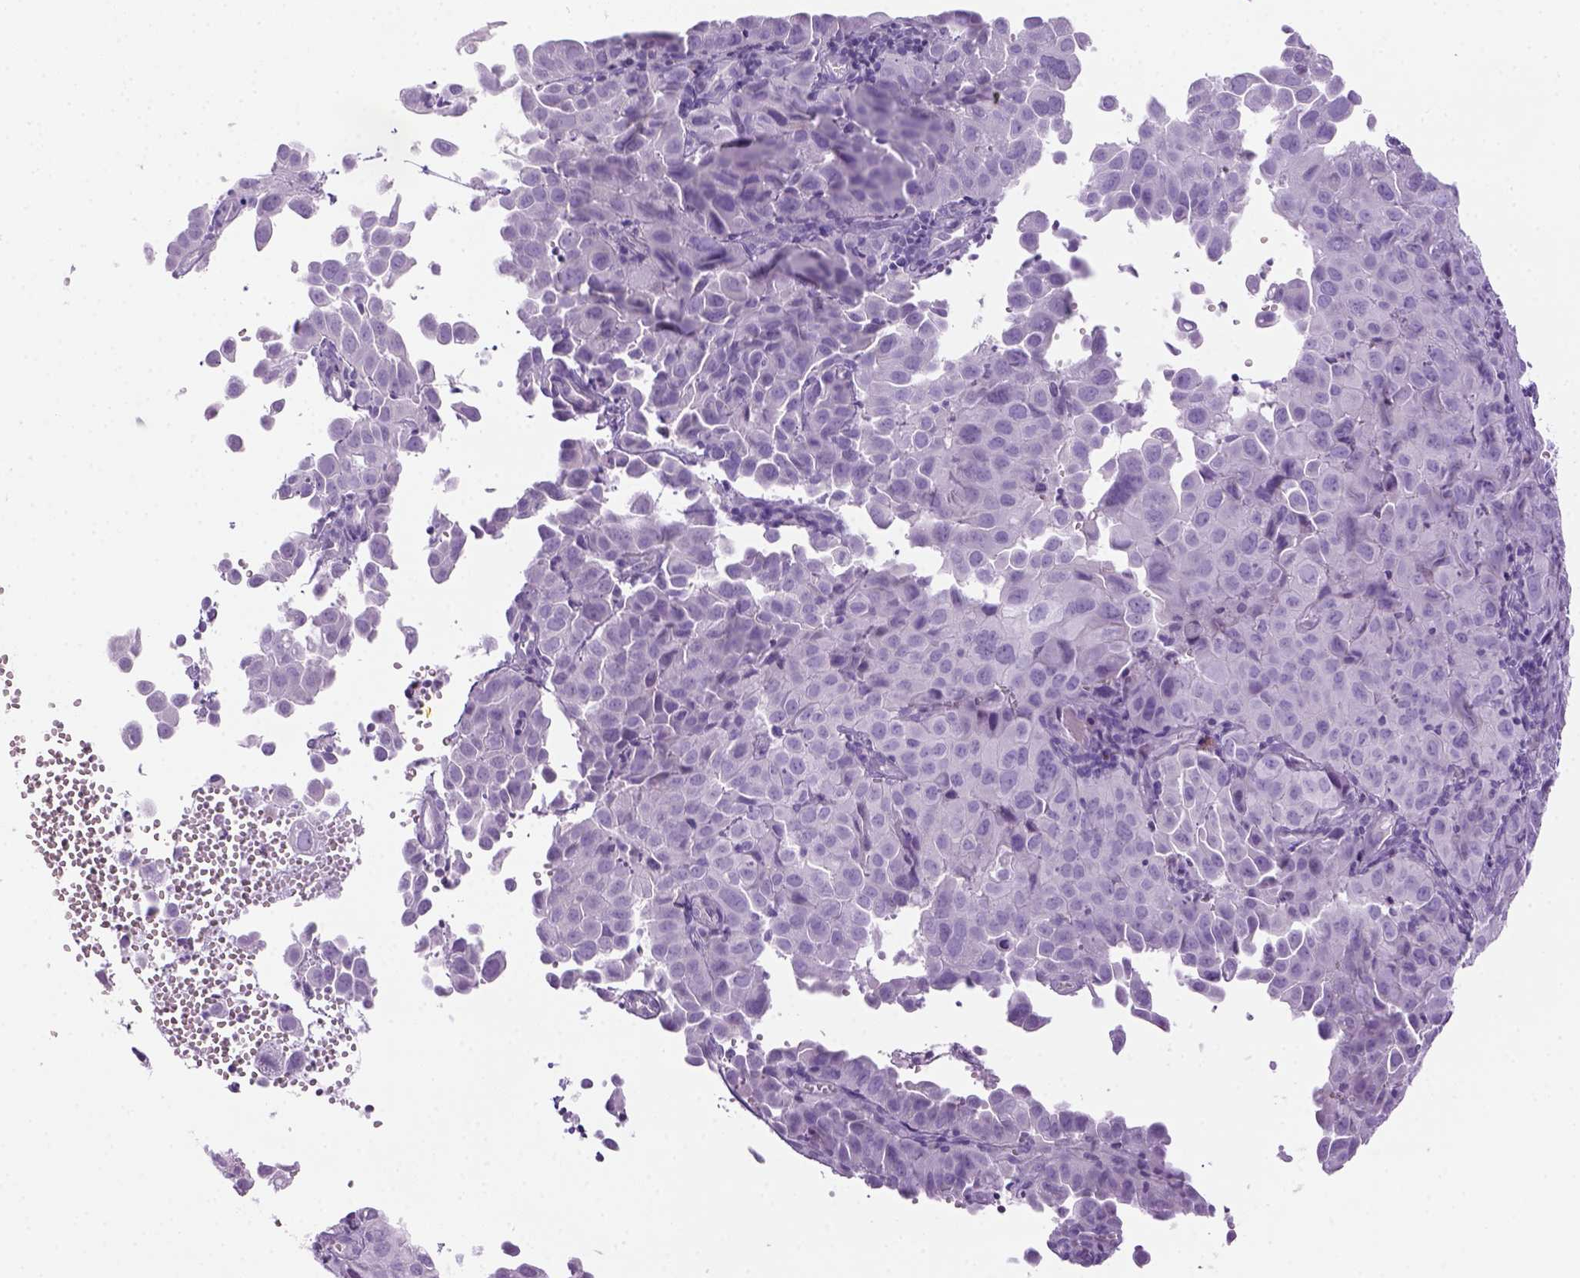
{"staining": {"intensity": "negative", "quantity": "none", "location": "none"}, "tissue": "cervical cancer", "cell_type": "Tumor cells", "image_type": "cancer", "snomed": [{"axis": "morphology", "description": "Squamous cell carcinoma, NOS"}, {"axis": "topography", "description": "Cervix"}], "caption": "A micrograph of human cervical squamous cell carcinoma is negative for staining in tumor cells. Brightfield microscopy of IHC stained with DAB (brown) and hematoxylin (blue), captured at high magnification.", "gene": "DNAH11", "patient": {"sex": "female", "age": 55}}